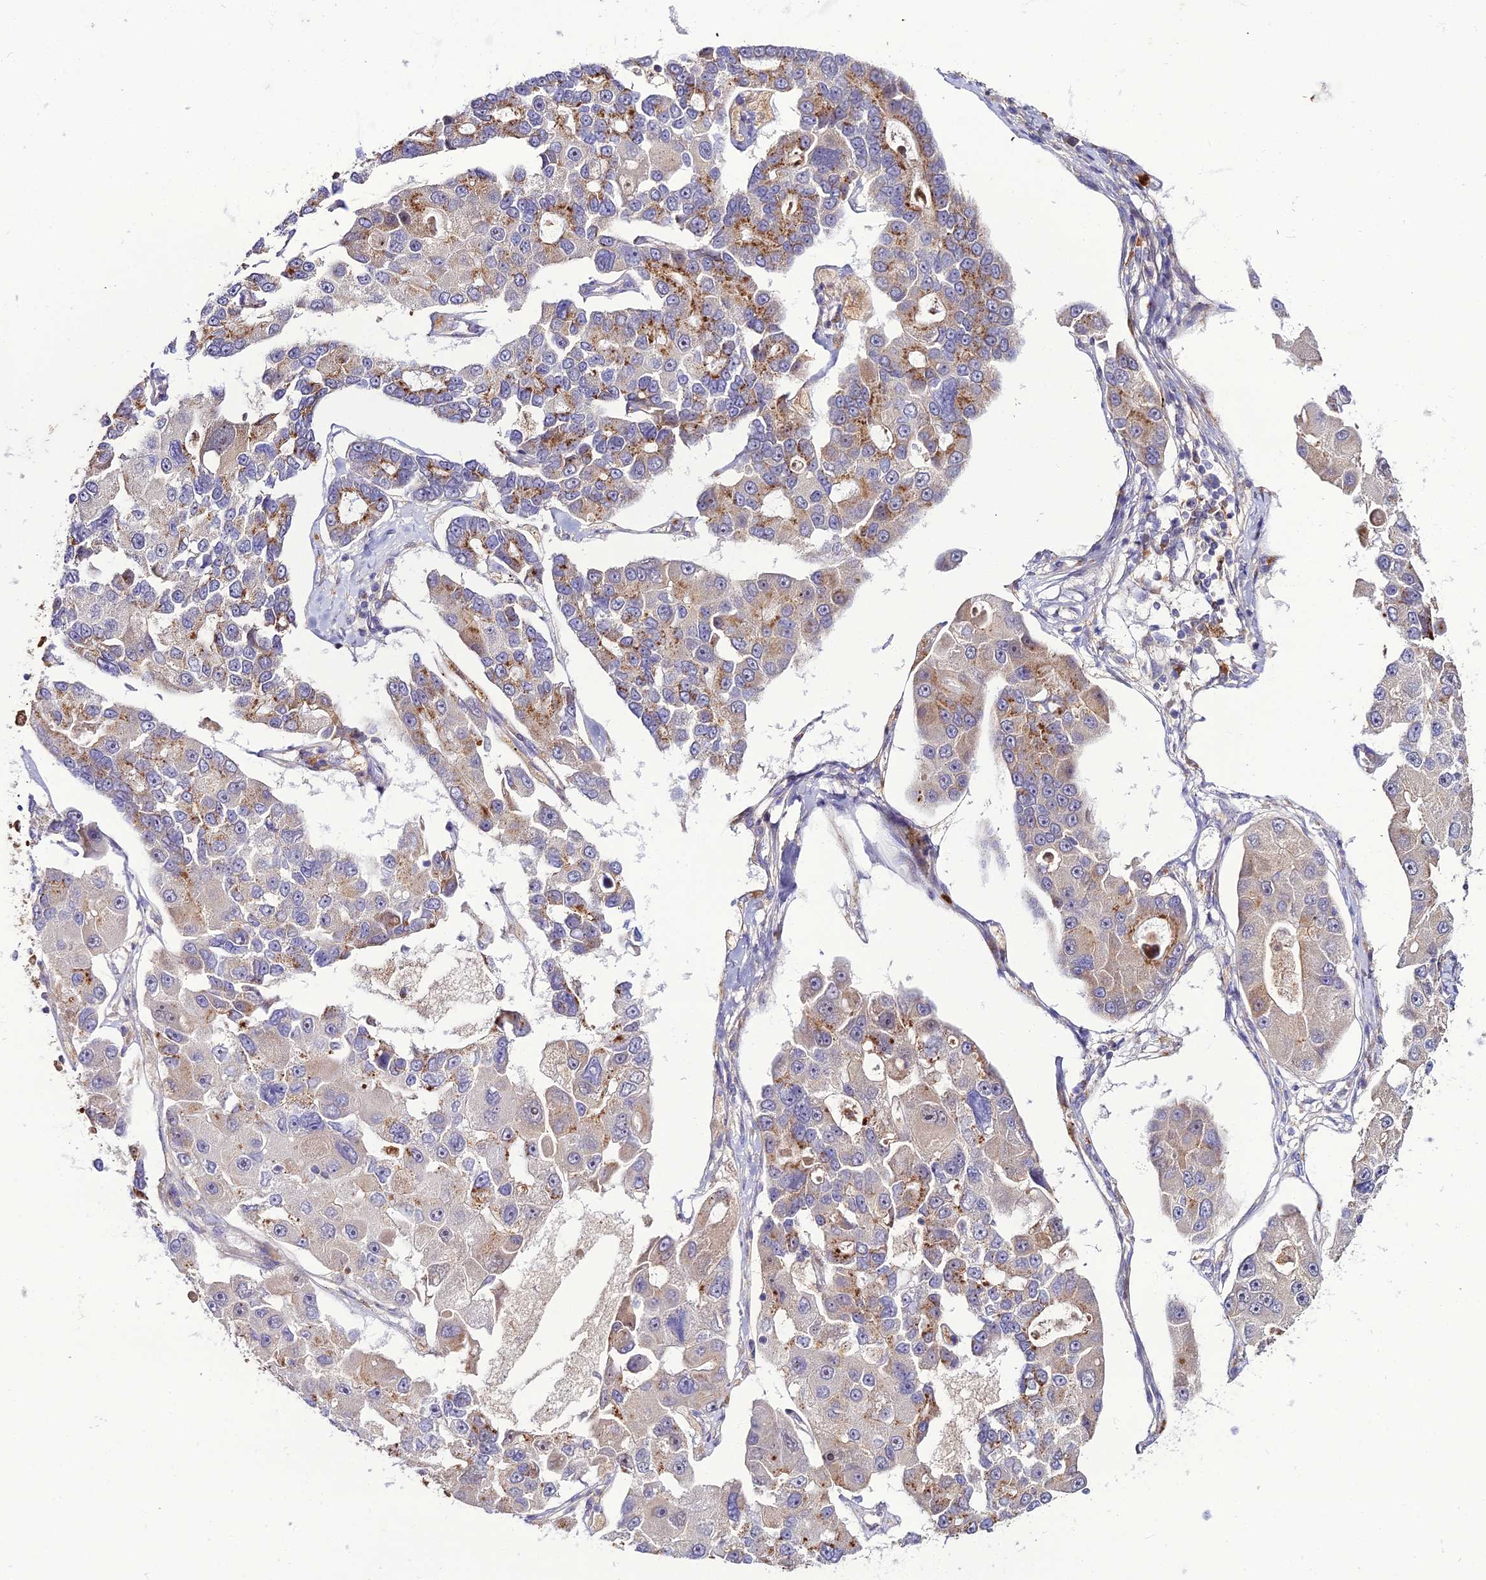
{"staining": {"intensity": "moderate", "quantity": "25%-75%", "location": "cytoplasmic/membranous"}, "tissue": "lung cancer", "cell_type": "Tumor cells", "image_type": "cancer", "snomed": [{"axis": "morphology", "description": "Adenocarcinoma, NOS"}, {"axis": "topography", "description": "Lung"}], "caption": "The immunohistochemical stain shows moderate cytoplasmic/membranous expression in tumor cells of lung cancer (adenocarcinoma) tissue. The protein of interest is shown in brown color, while the nuclei are stained blue.", "gene": "EID2", "patient": {"sex": "female", "age": 54}}